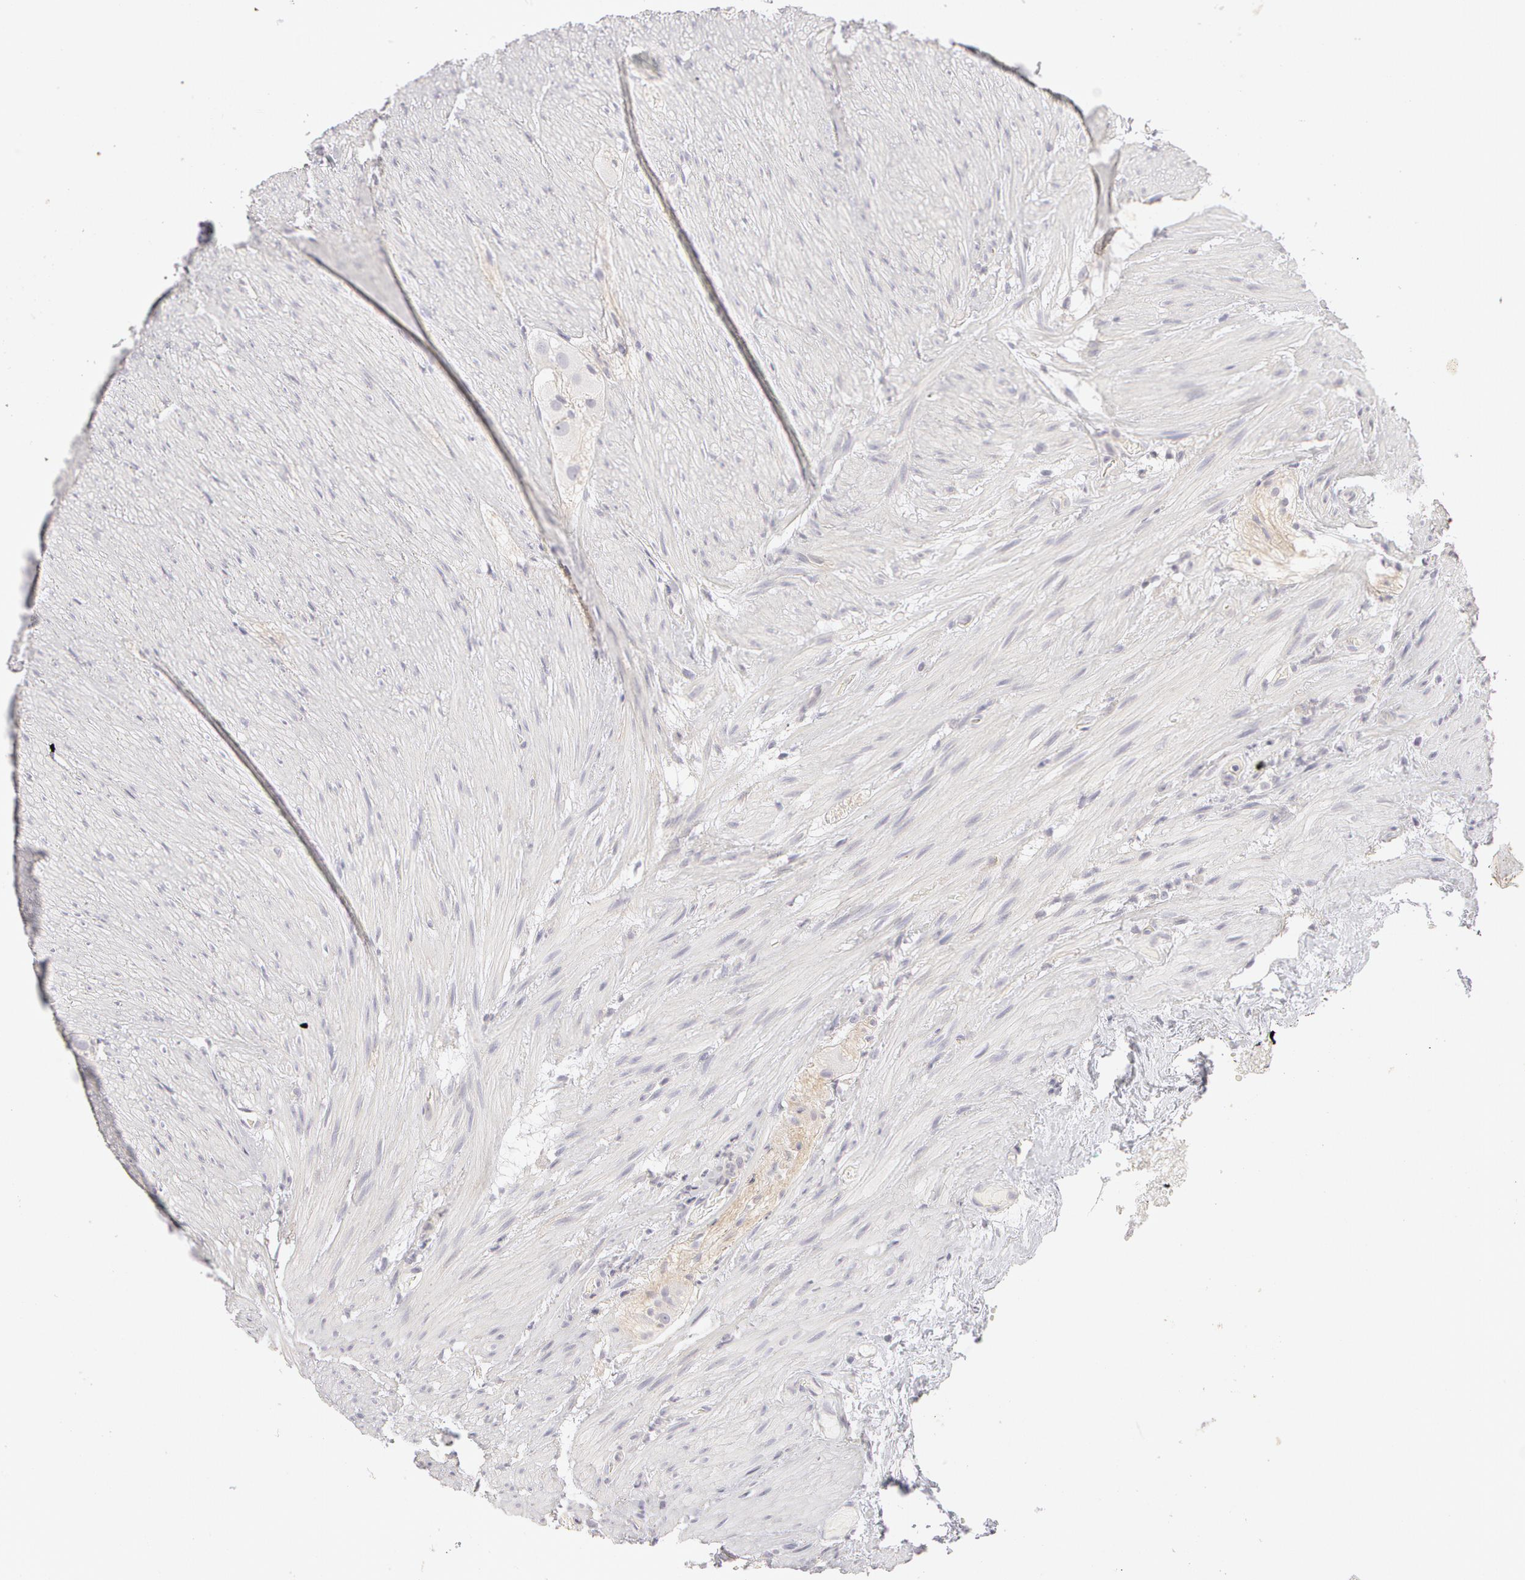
{"staining": {"intensity": "negative", "quantity": "none", "location": "none"}, "tissue": "appendix", "cell_type": "Glandular cells", "image_type": "normal", "snomed": [{"axis": "morphology", "description": "Normal tissue, NOS"}, {"axis": "topography", "description": "Appendix"}], "caption": "Glandular cells show no significant protein positivity in benign appendix.", "gene": "ABCB1", "patient": {"sex": "female", "age": 82}}